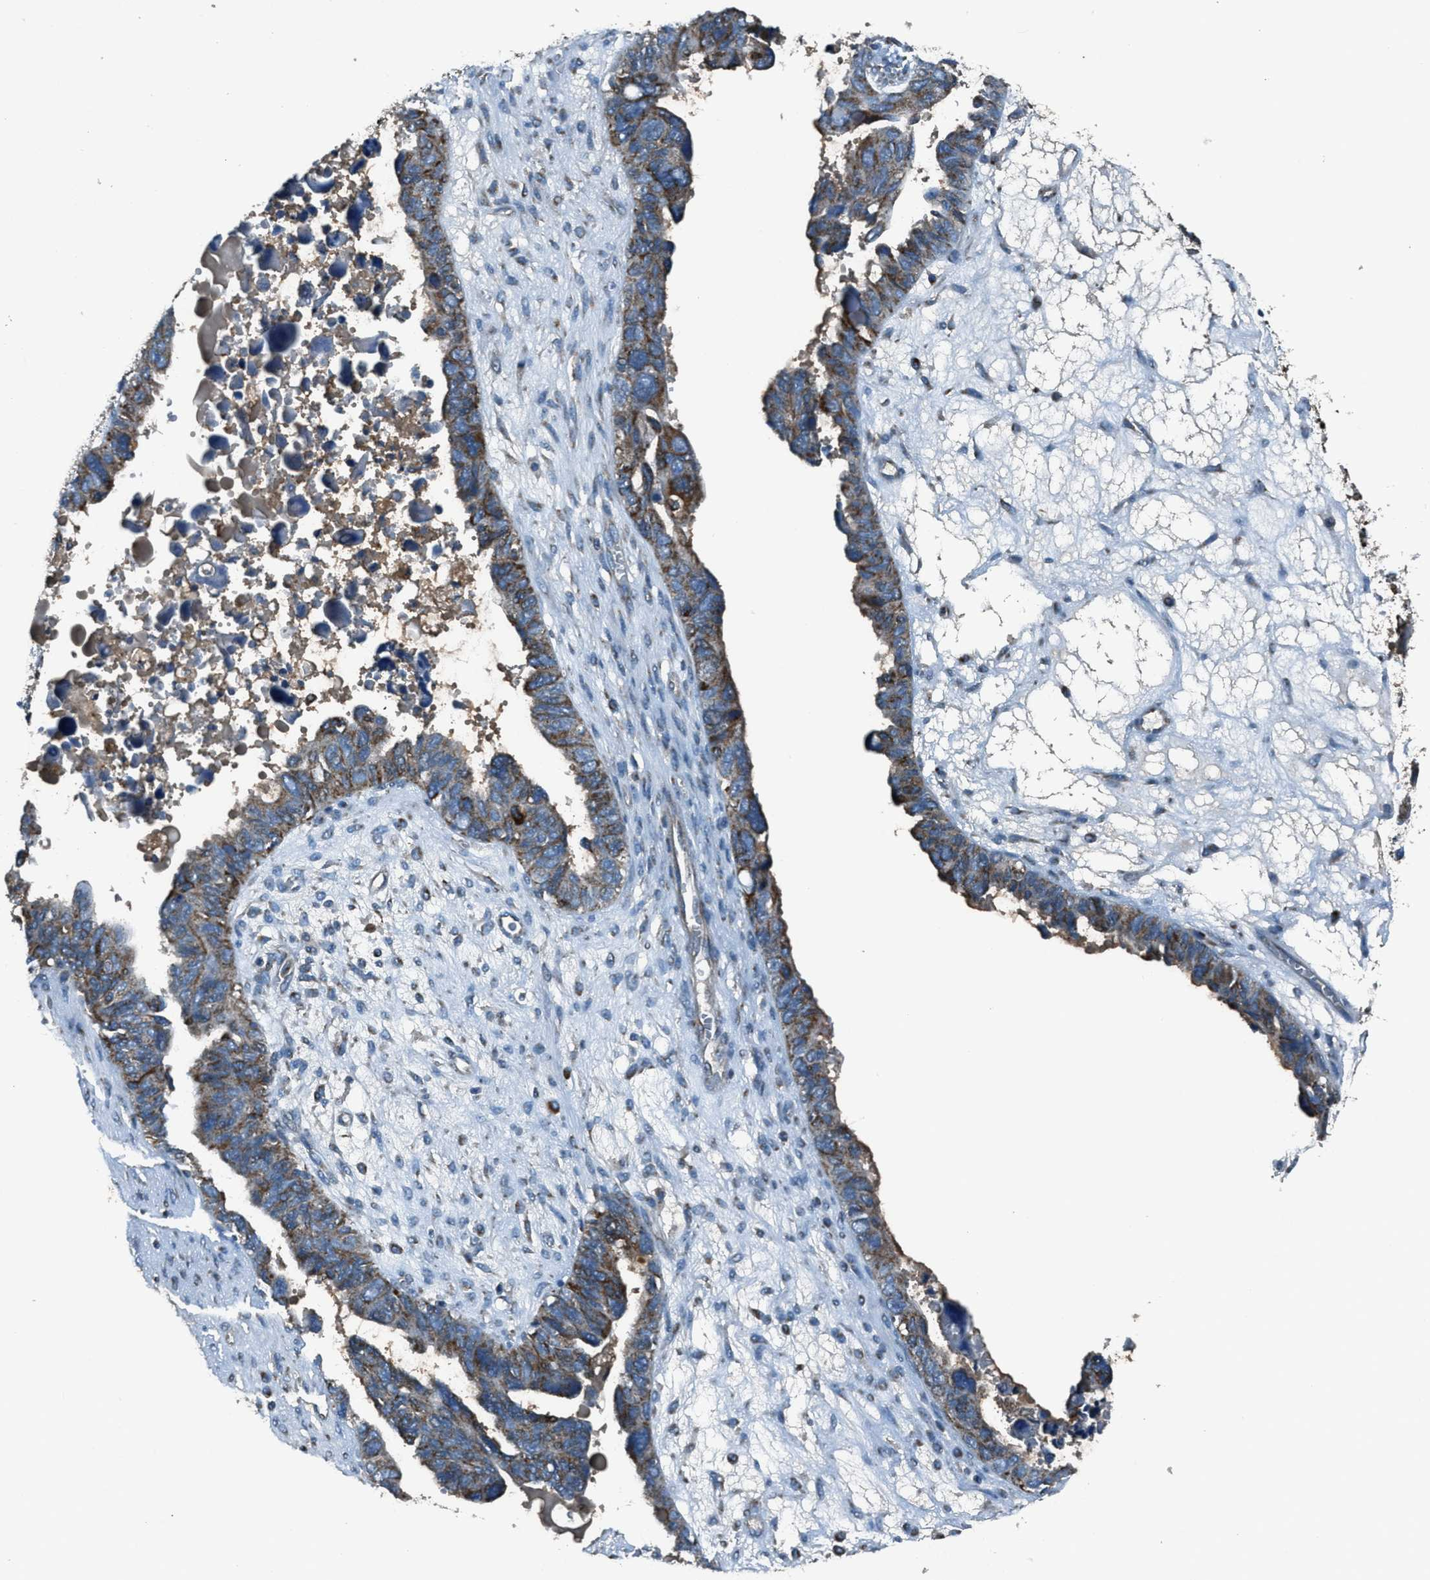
{"staining": {"intensity": "strong", "quantity": ">75%", "location": "cytoplasmic/membranous"}, "tissue": "ovarian cancer", "cell_type": "Tumor cells", "image_type": "cancer", "snomed": [{"axis": "morphology", "description": "Cystadenocarcinoma, serous, NOS"}, {"axis": "topography", "description": "Ovary"}], "caption": "About >75% of tumor cells in human ovarian serous cystadenocarcinoma display strong cytoplasmic/membranous protein positivity as visualized by brown immunohistochemical staining.", "gene": "BCKDK", "patient": {"sex": "female", "age": 79}}